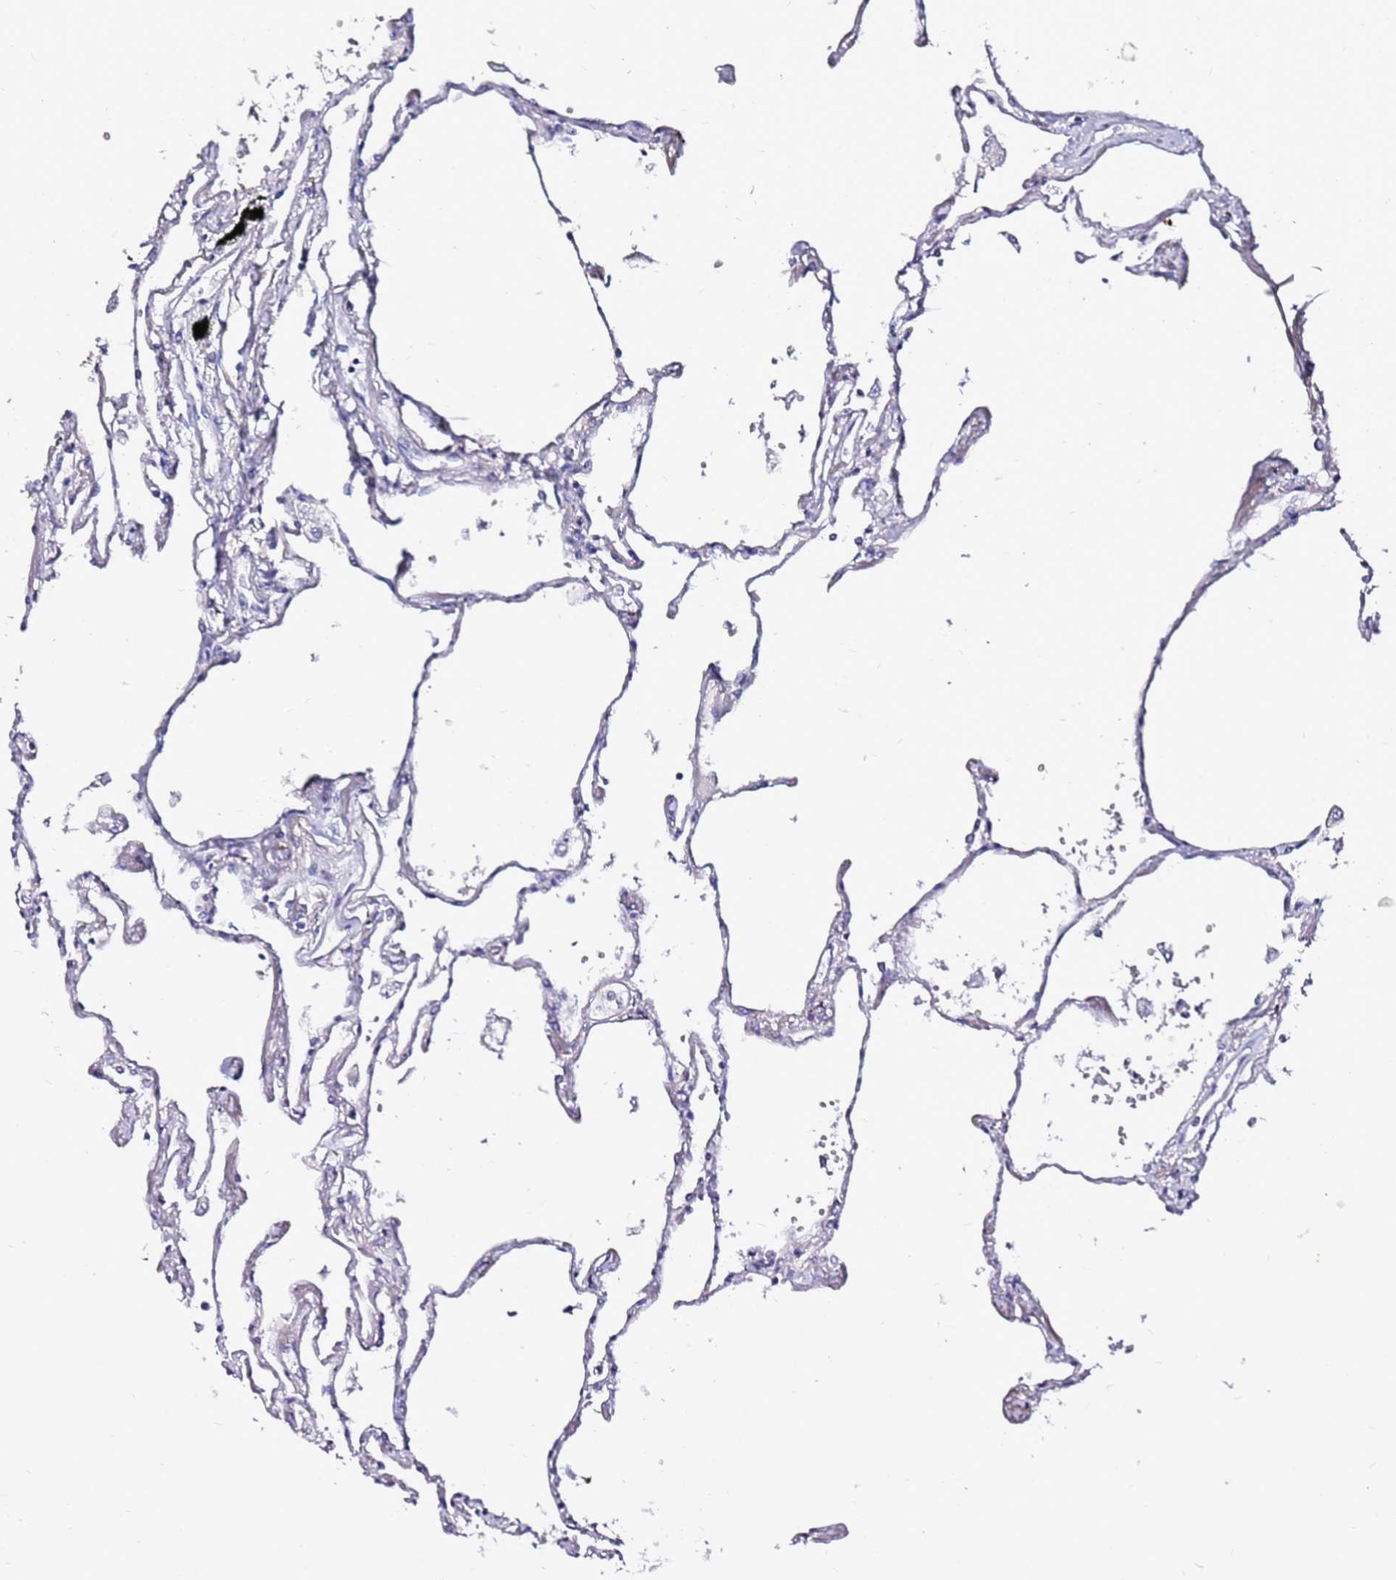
{"staining": {"intensity": "weak", "quantity": "<25%", "location": "cytoplasmic/membranous"}, "tissue": "lung", "cell_type": "Alveolar cells", "image_type": "normal", "snomed": [{"axis": "morphology", "description": "Normal tissue, NOS"}, {"axis": "topography", "description": "Lung"}], "caption": "Immunohistochemical staining of unremarkable human lung demonstrates no significant expression in alveolar cells.", "gene": "SRRM5", "patient": {"sex": "female", "age": 67}}